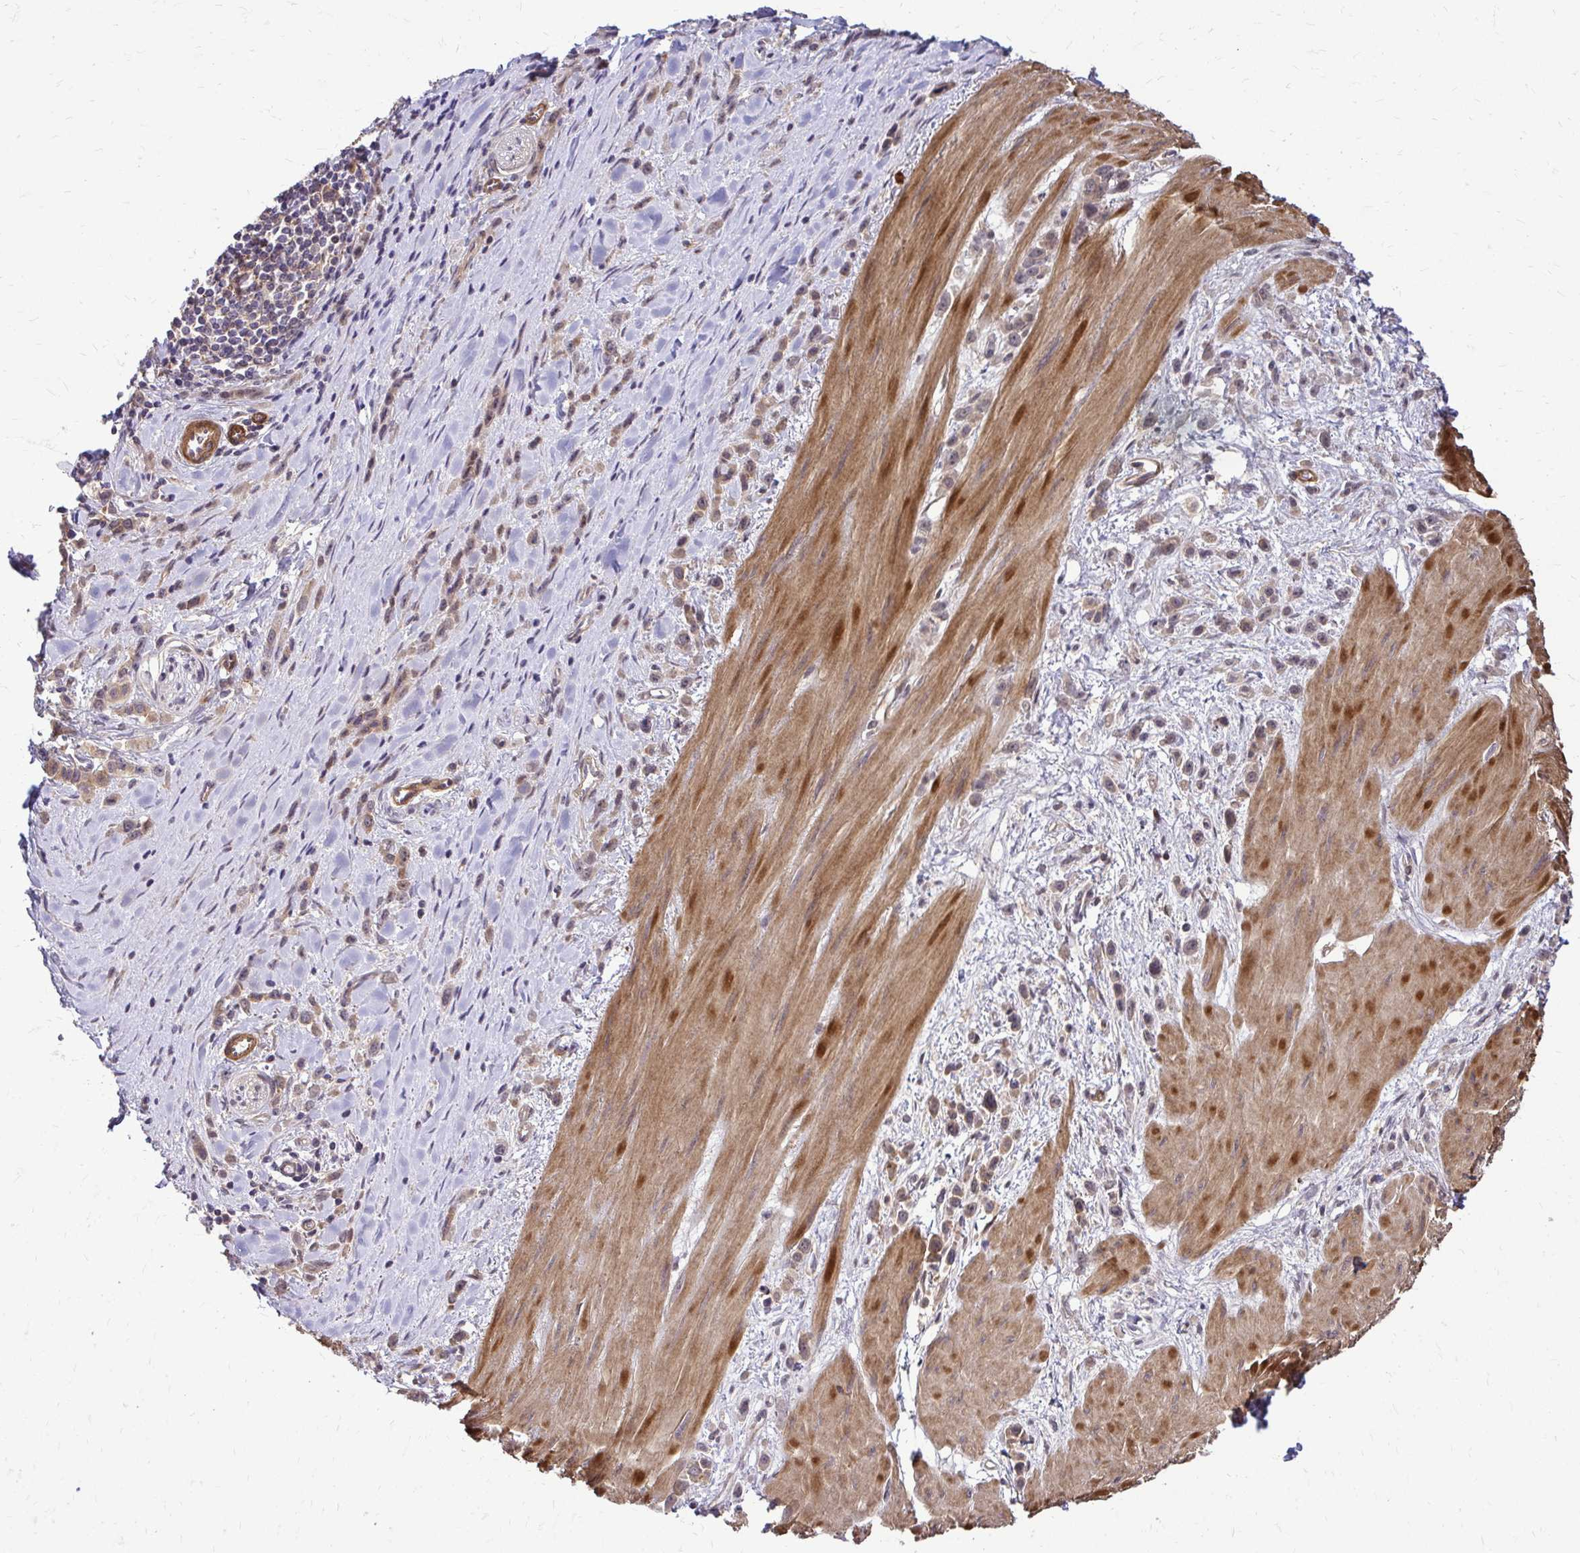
{"staining": {"intensity": "weak", "quantity": ">75%", "location": "cytoplasmic/membranous"}, "tissue": "stomach cancer", "cell_type": "Tumor cells", "image_type": "cancer", "snomed": [{"axis": "morphology", "description": "Adenocarcinoma, NOS"}, {"axis": "topography", "description": "Stomach"}], "caption": "Weak cytoplasmic/membranous positivity for a protein is present in approximately >75% of tumor cells of stomach adenocarcinoma using immunohistochemistry.", "gene": "TRIP6", "patient": {"sex": "male", "age": 47}}